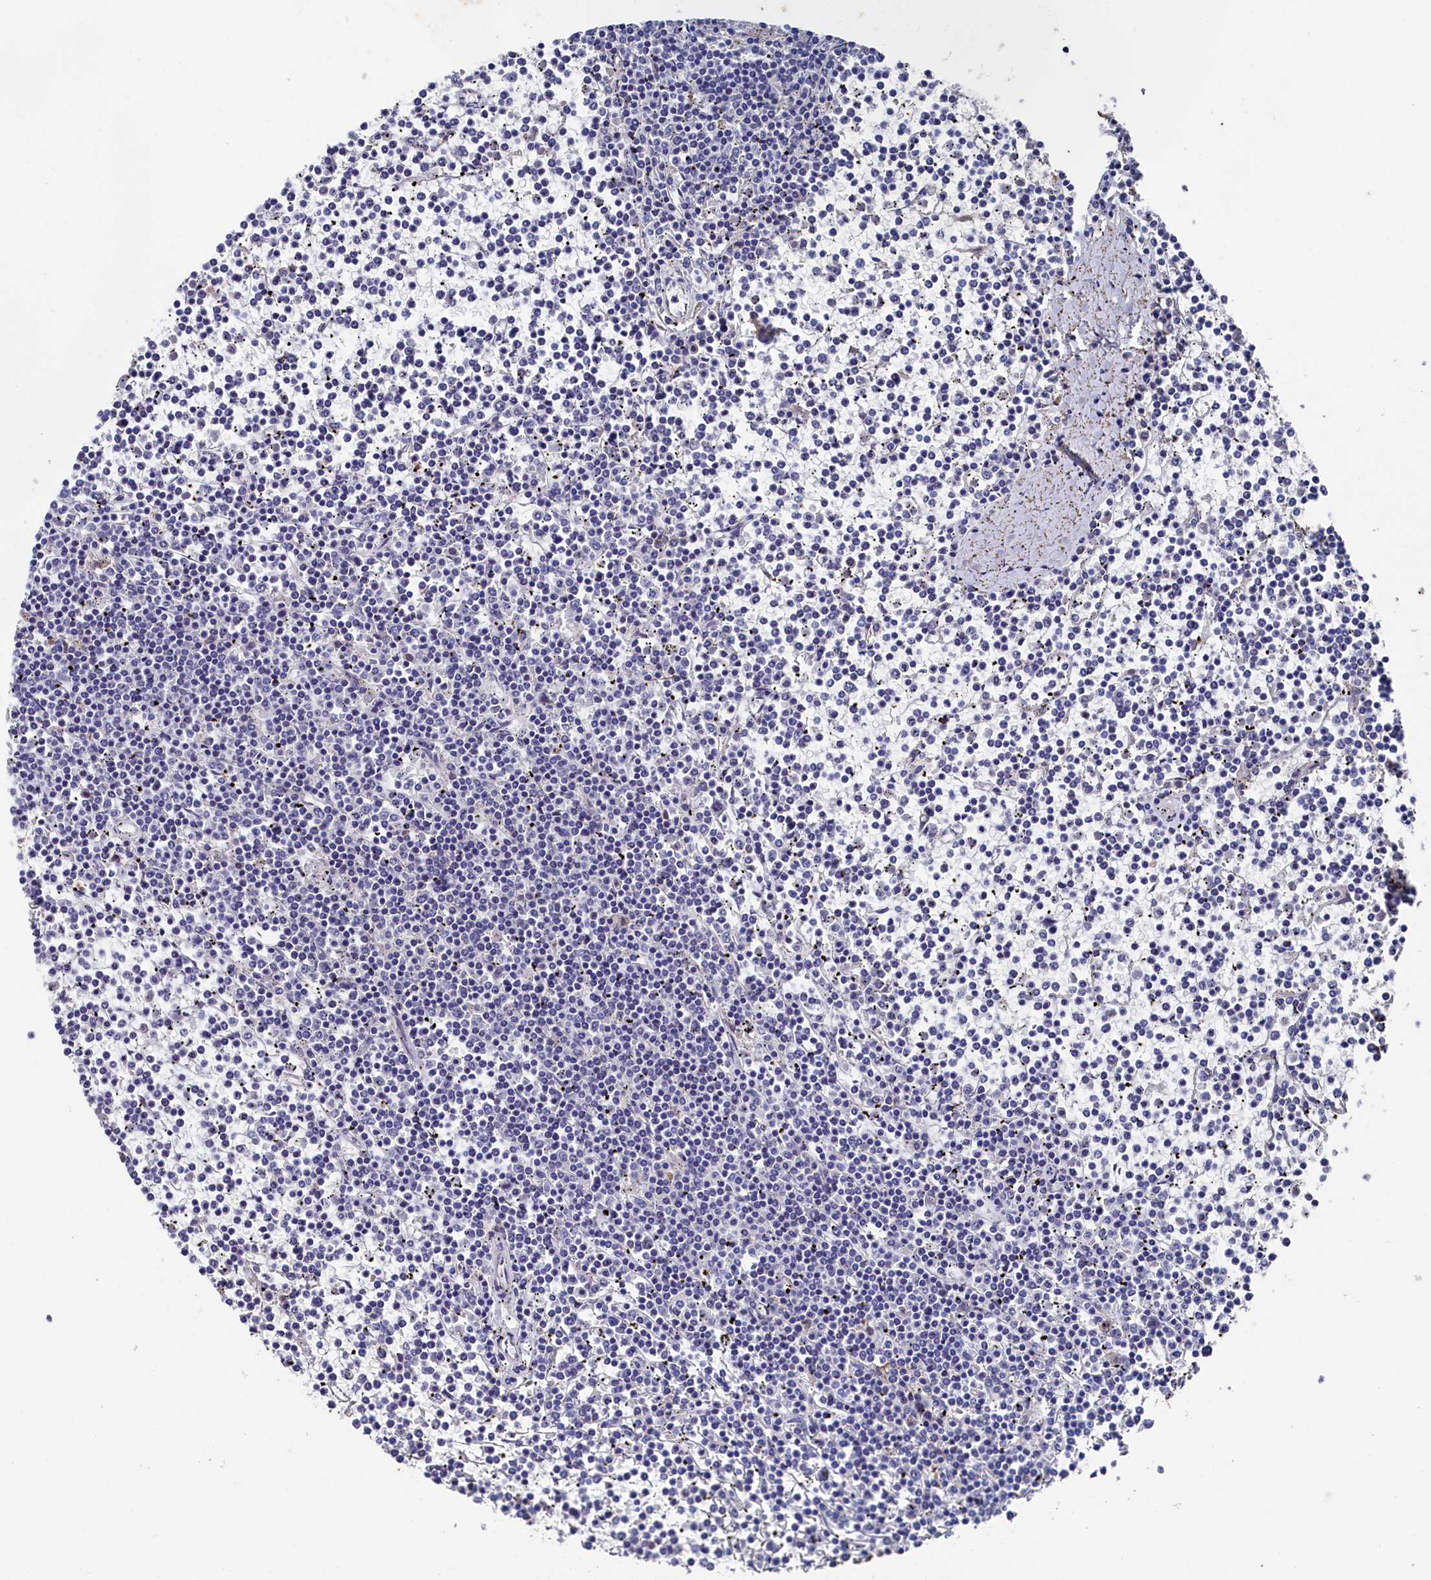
{"staining": {"intensity": "negative", "quantity": "none", "location": "none"}, "tissue": "lymphoma", "cell_type": "Tumor cells", "image_type": "cancer", "snomed": [{"axis": "morphology", "description": "Malignant lymphoma, non-Hodgkin's type, Low grade"}, {"axis": "topography", "description": "Spleen"}], "caption": "An immunohistochemistry (IHC) micrograph of malignant lymphoma, non-Hodgkin's type (low-grade) is shown. There is no staining in tumor cells of malignant lymphoma, non-Hodgkin's type (low-grade).", "gene": "RNH1", "patient": {"sex": "female", "age": 19}}